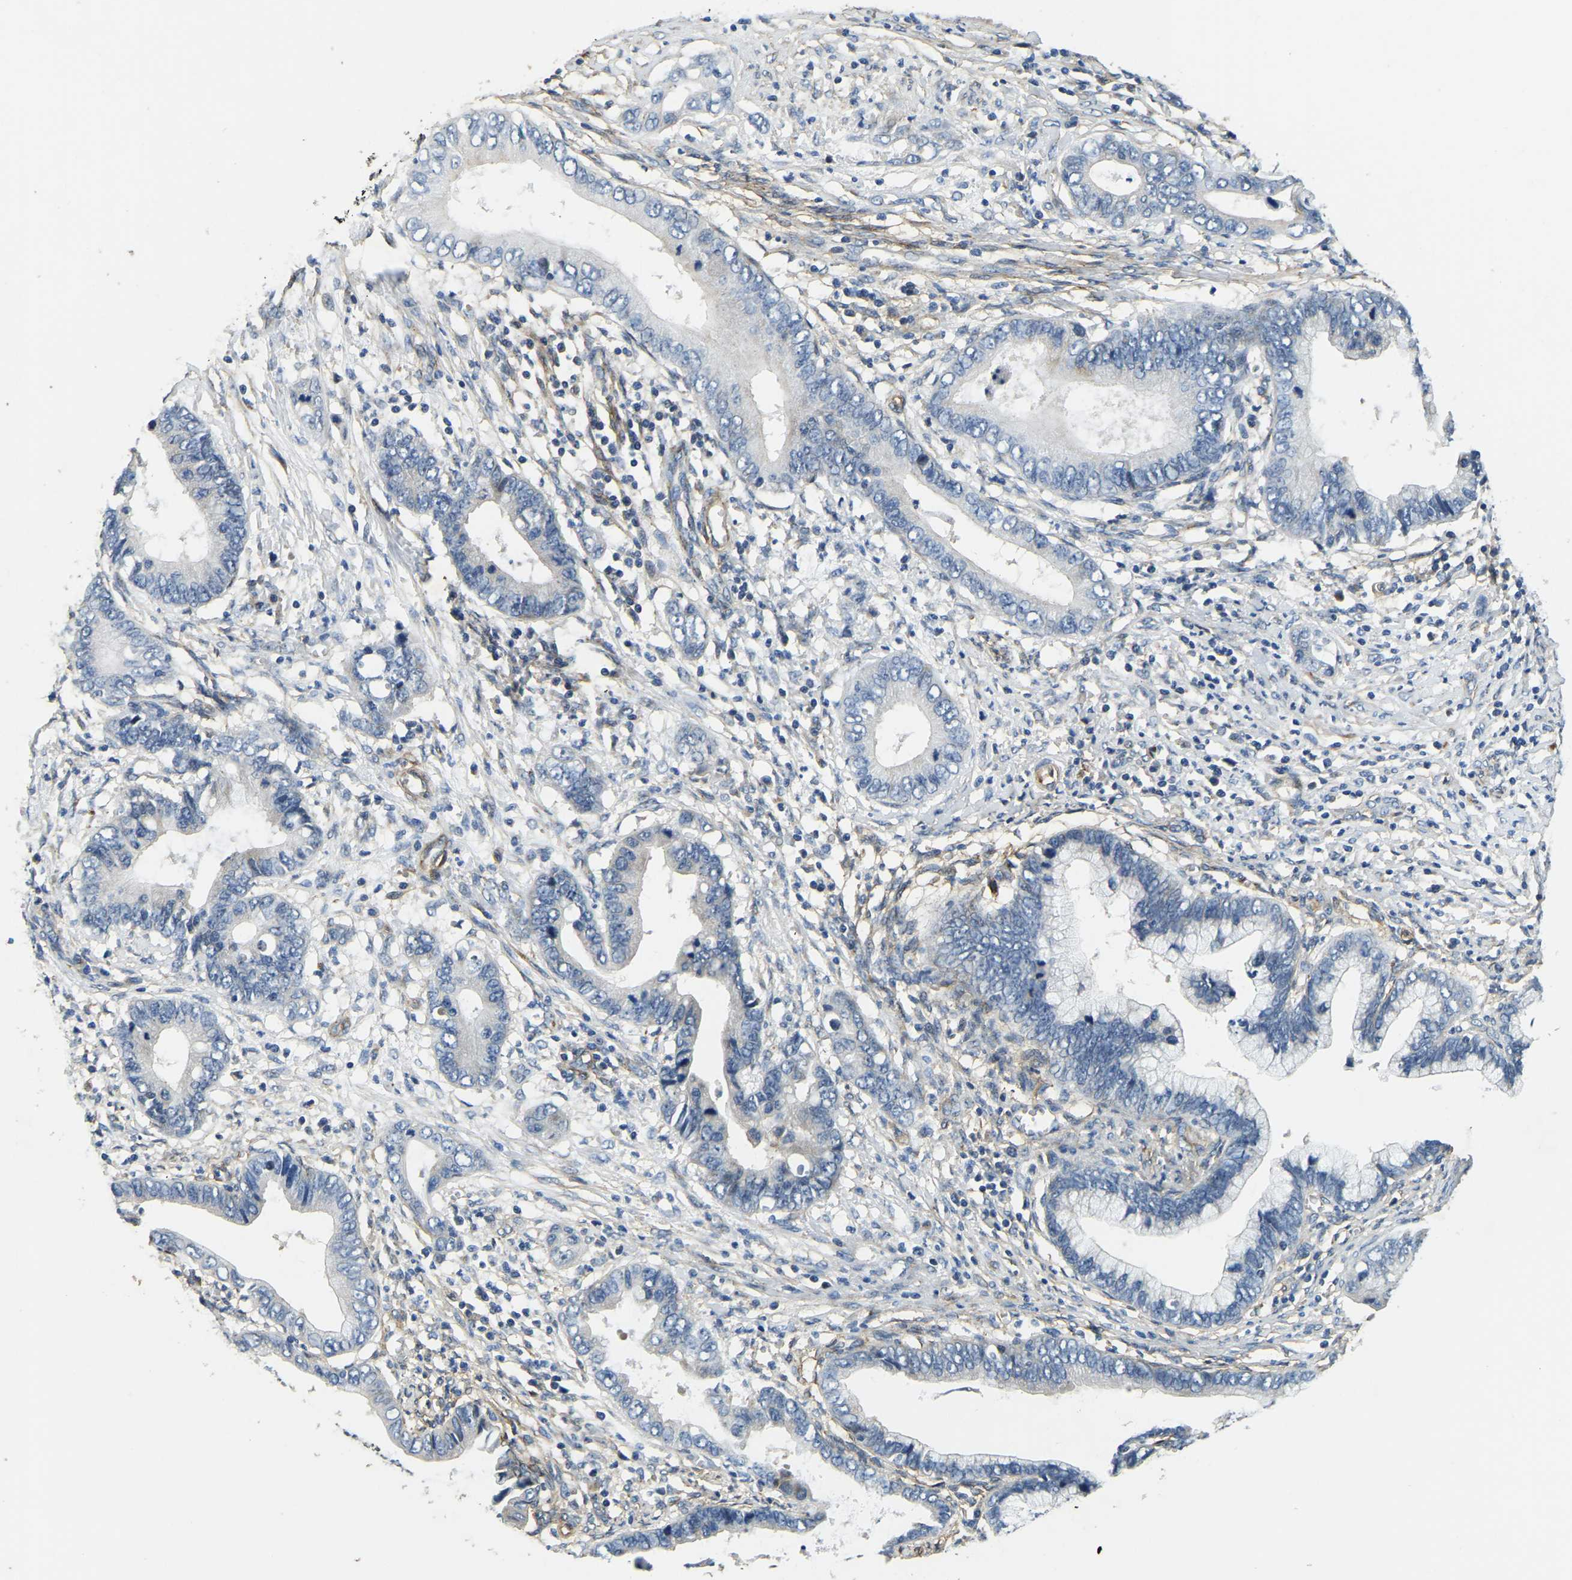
{"staining": {"intensity": "negative", "quantity": "none", "location": "none"}, "tissue": "cervical cancer", "cell_type": "Tumor cells", "image_type": "cancer", "snomed": [{"axis": "morphology", "description": "Adenocarcinoma, NOS"}, {"axis": "topography", "description": "Cervix"}], "caption": "This is an IHC photomicrograph of cervical adenocarcinoma. There is no positivity in tumor cells.", "gene": "RNF39", "patient": {"sex": "female", "age": 44}}